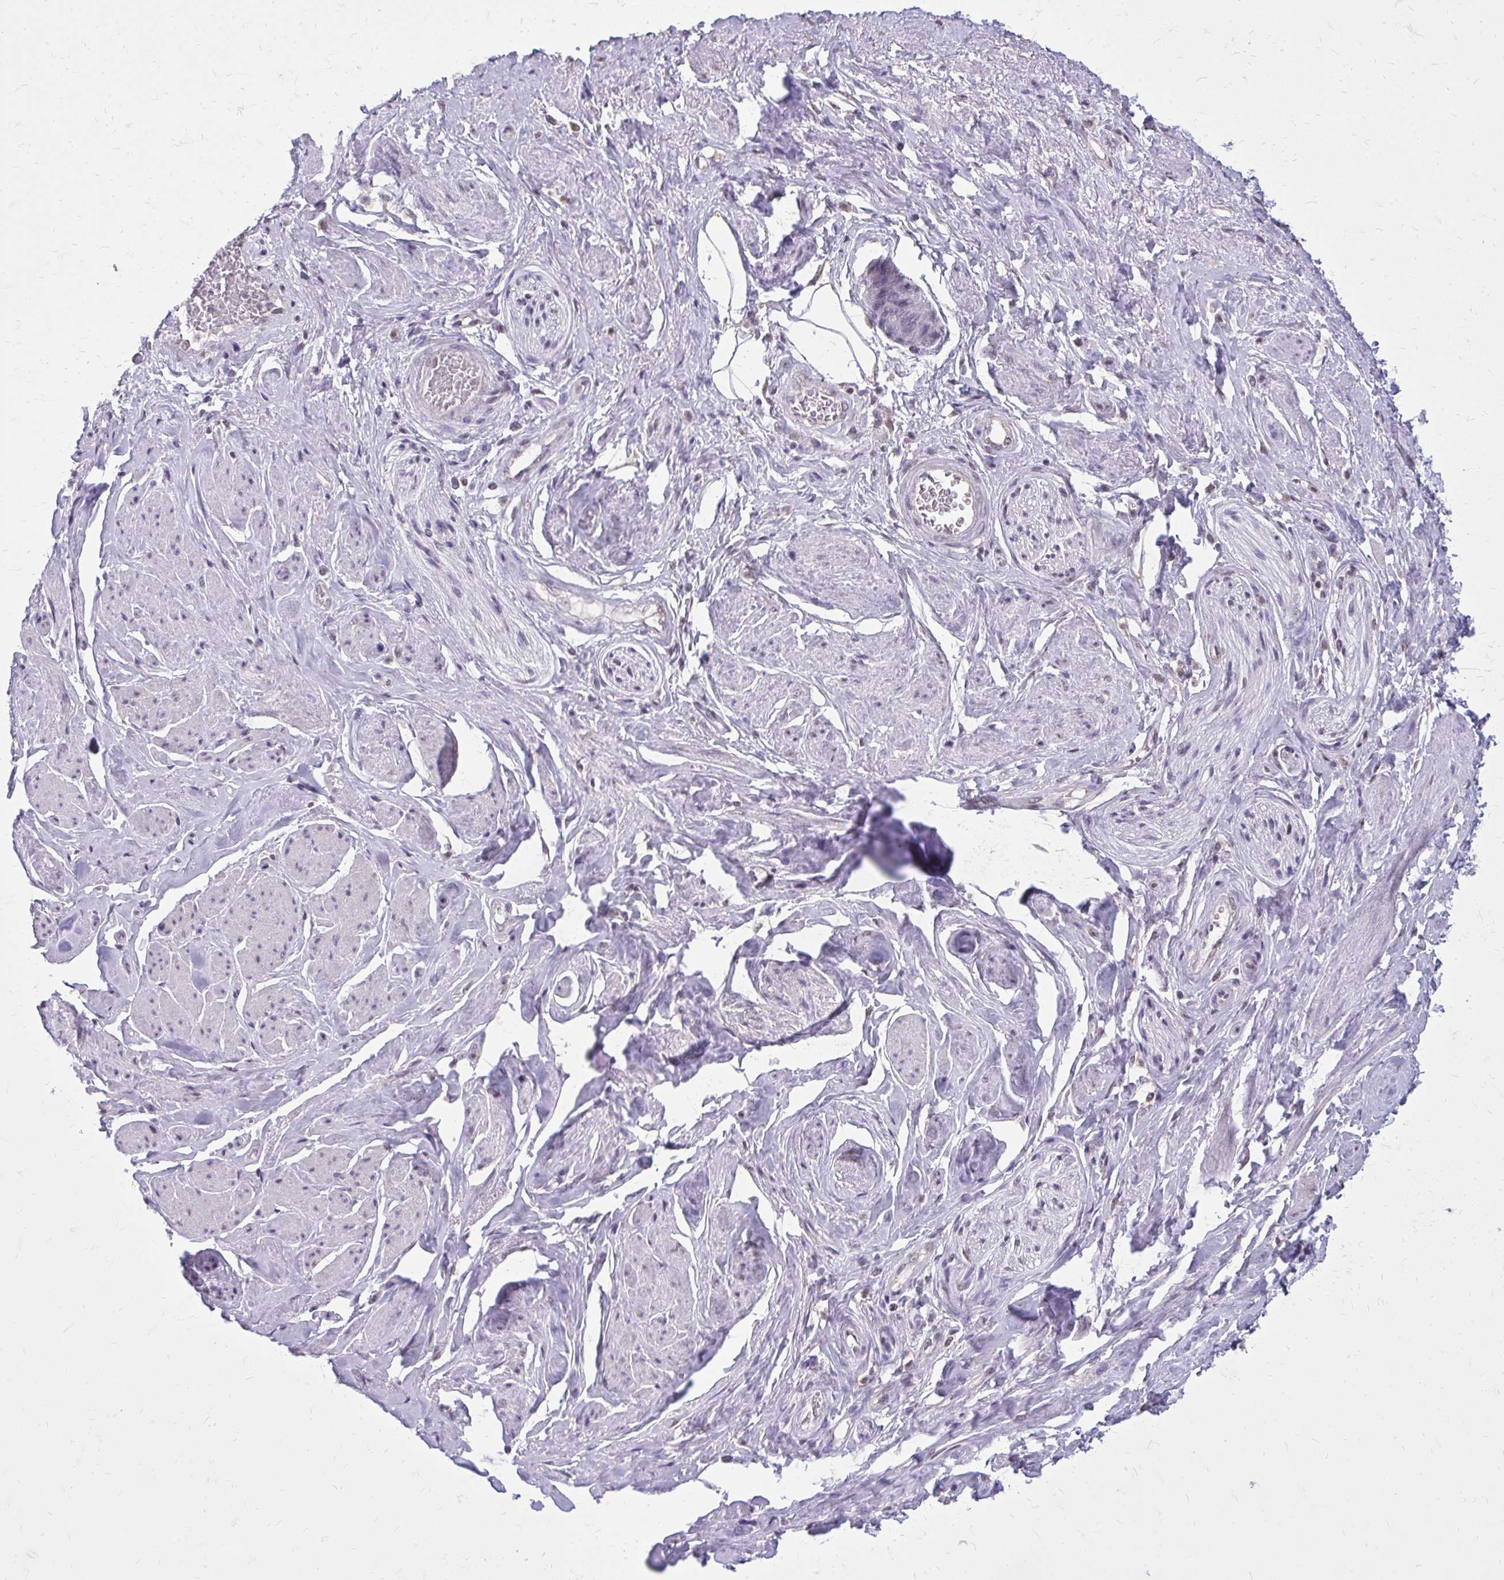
{"staining": {"intensity": "negative", "quantity": "none", "location": "none"}, "tissue": "adipose tissue", "cell_type": "Adipocytes", "image_type": "normal", "snomed": [{"axis": "morphology", "description": "Normal tissue, NOS"}, {"axis": "topography", "description": "Vagina"}, {"axis": "topography", "description": "Peripheral nerve tissue"}], "caption": "IHC micrograph of unremarkable human adipose tissue stained for a protein (brown), which displays no staining in adipocytes.", "gene": "AKAP5", "patient": {"sex": "female", "age": 71}}